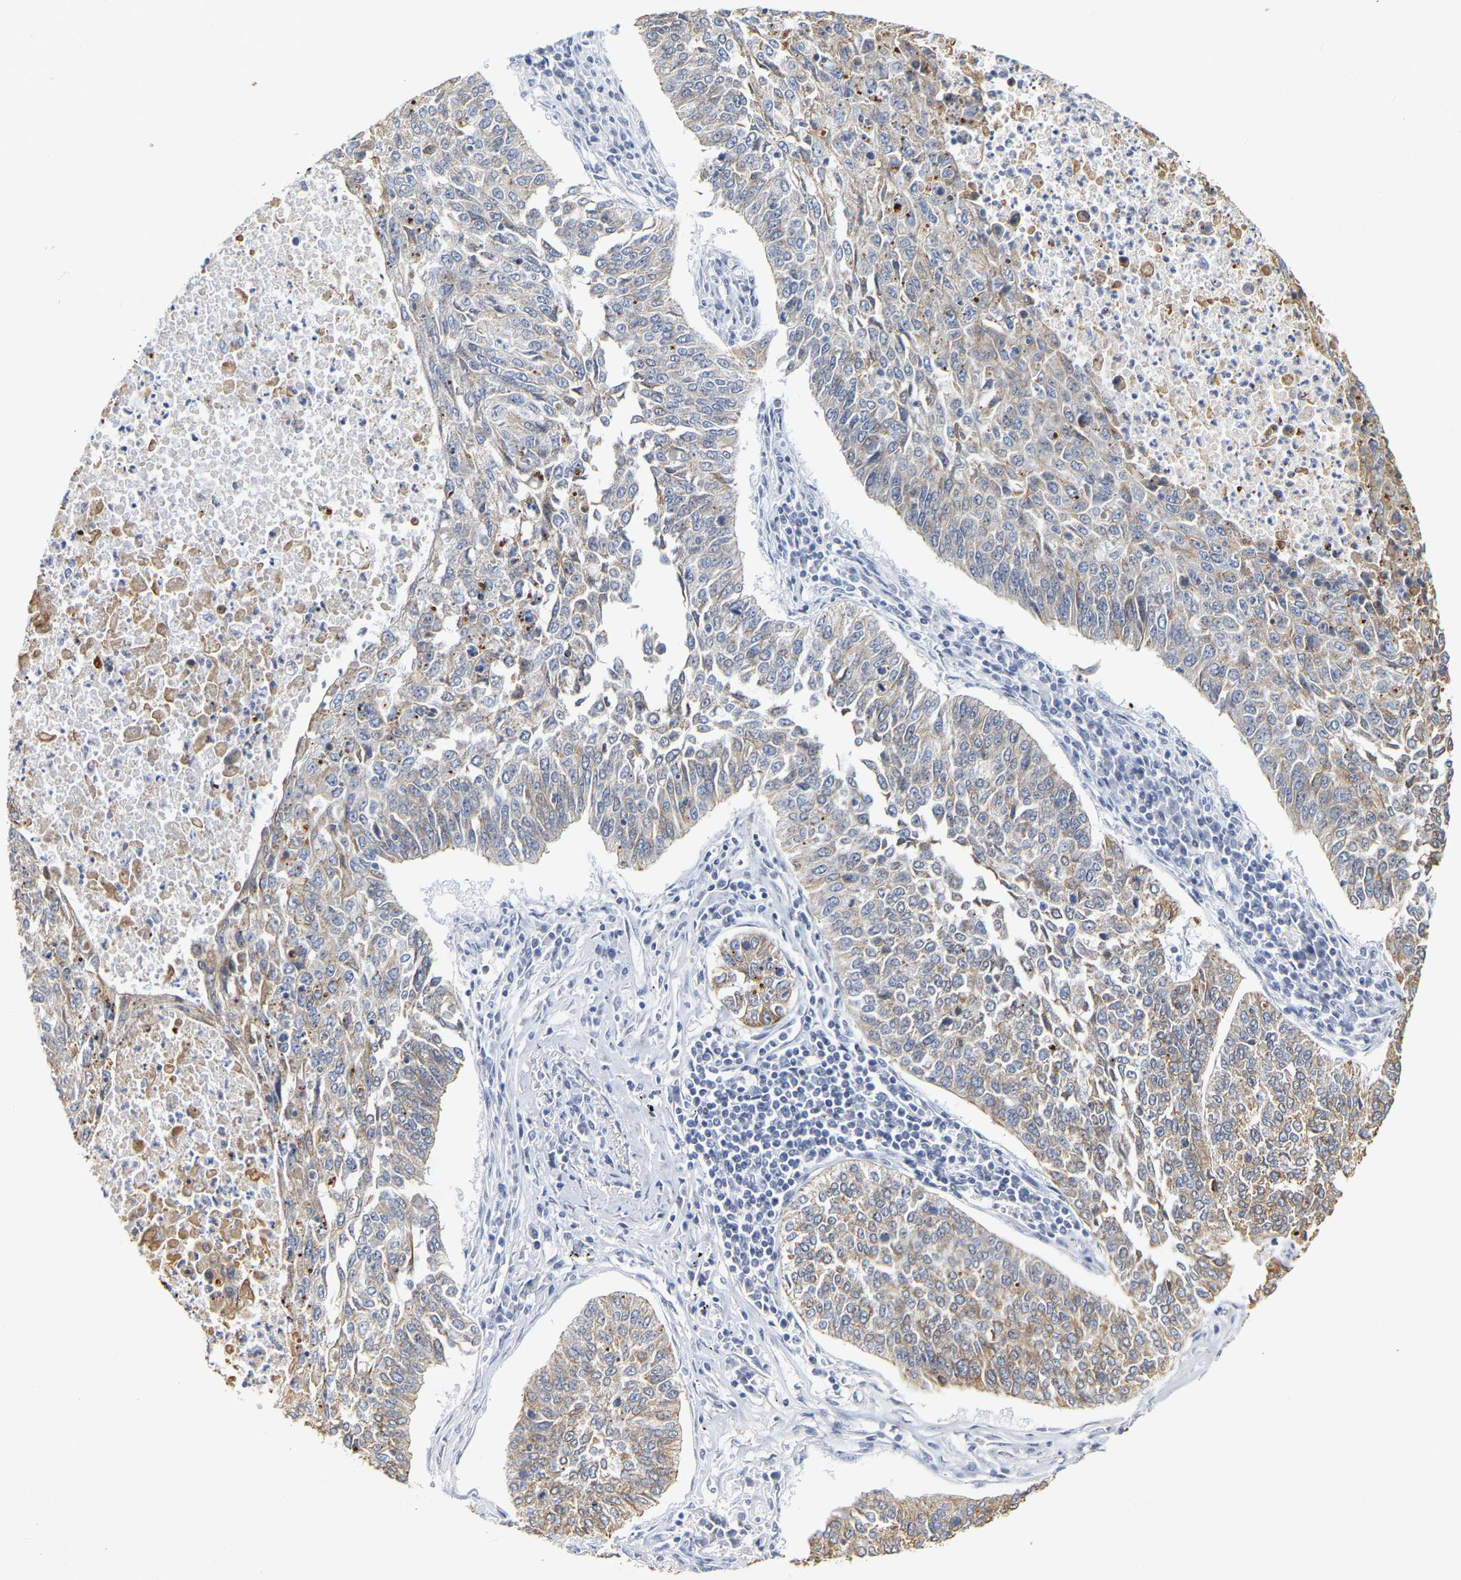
{"staining": {"intensity": "weak", "quantity": ">75%", "location": "cytoplasmic/membranous"}, "tissue": "lung cancer", "cell_type": "Tumor cells", "image_type": "cancer", "snomed": [{"axis": "morphology", "description": "Normal tissue, NOS"}, {"axis": "morphology", "description": "Squamous cell carcinoma, NOS"}, {"axis": "topography", "description": "Cartilage tissue"}, {"axis": "topography", "description": "Bronchus"}, {"axis": "topography", "description": "Lung"}], "caption": "This histopathology image shows lung cancer stained with immunohistochemistry to label a protein in brown. The cytoplasmic/membranous of tumor cells show weak positivity for the protein. Nuclei are counter-stained blue.", "gene": "KRT76", "patient": {"sex": "female", "age": 49}}